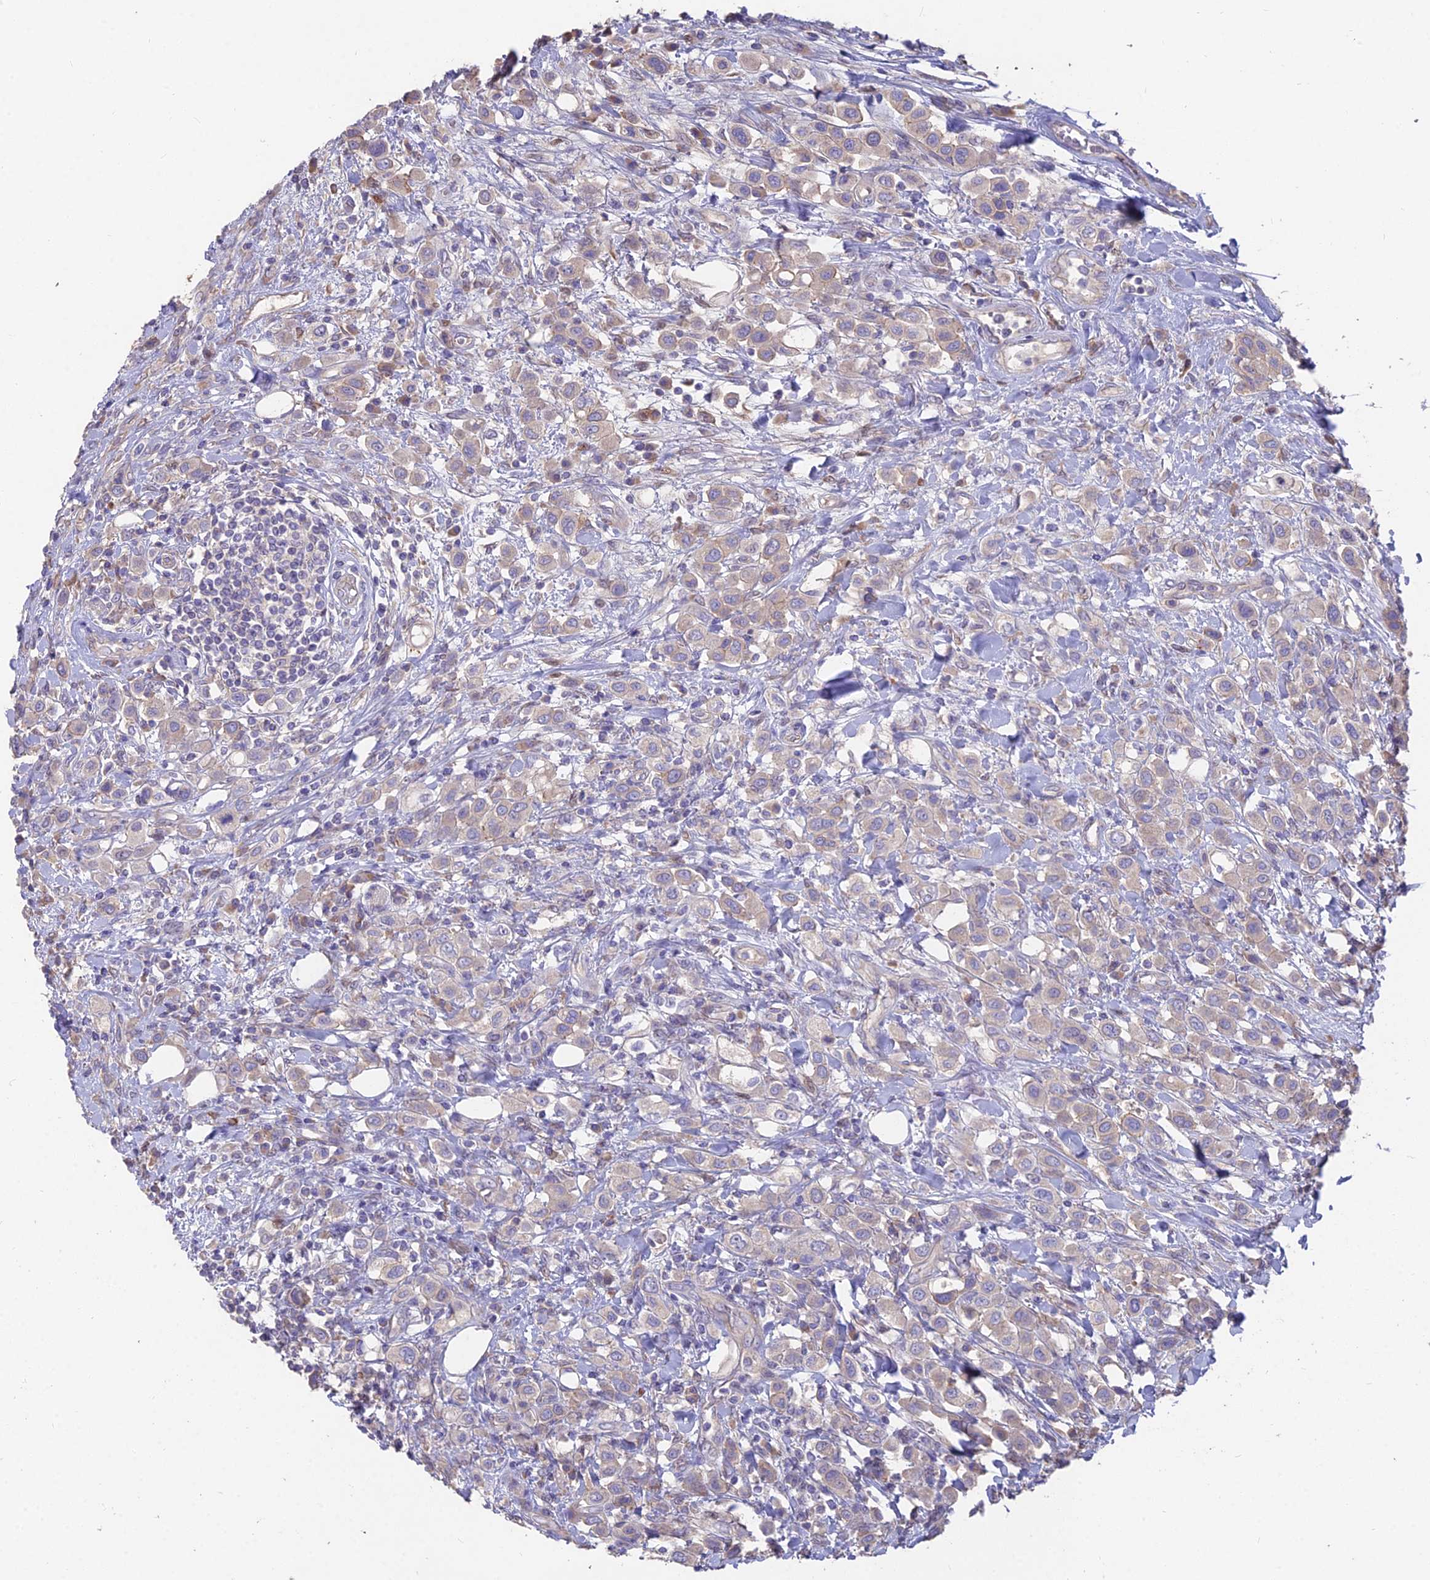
{"staining": {"intensity": "negative", "quantity": "none", "location": "none"}, "tissue": "urothelial cancer", "cell_type": "Tumor cells", "image_type": "cancer", "snomed": [{"axis": "morphology", "description": "Urothelial carcinoma, High grade"}, {"axis": "topography", "description": "Urinary bladder"}], "caption": "This is an immunohistochemistry (IHC) micrograph of human urothelial carcinoma (high-grade). There is no positivity in tumor cells.", "gene": "FAM168B", "patient": {"sex": "male", "age": 50}}